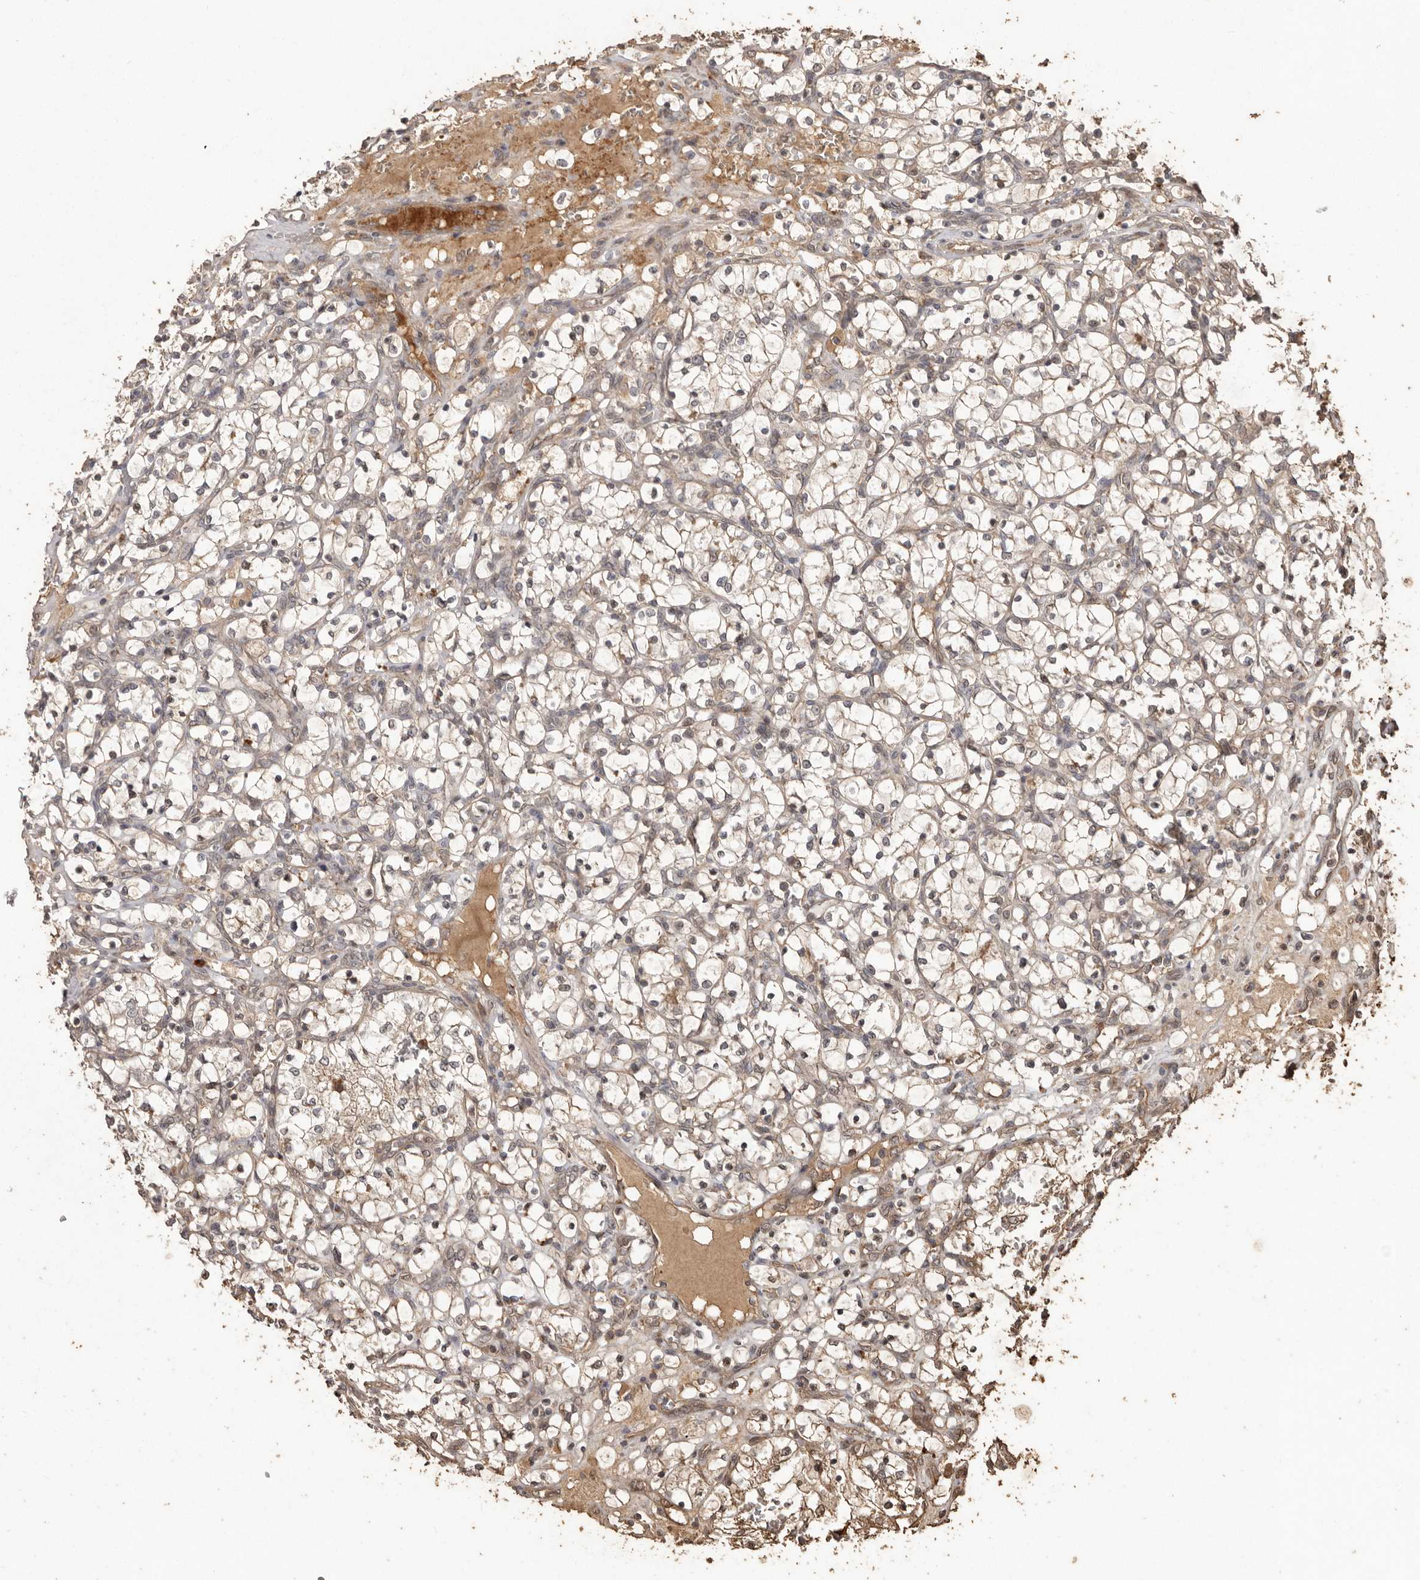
{"staining": {"intensity": "negative", "quantity": "none", "location": "none"}, "tissue": "renal cancer", "cell_type": "Tumor cells", "image_type": "cancer", "snomed": [{"axis": "morphology", "description": "Adenocarcinoma, NOS"}, {"axis": "topography", "description": "Kidney"}], "caption": "Immunohistochemical staining of human renal cancer (adenocarcinoma) shows no significant expression in tumor cells.", "gene": "NUP43", "patient": {"sex": "female", "age": 69}}